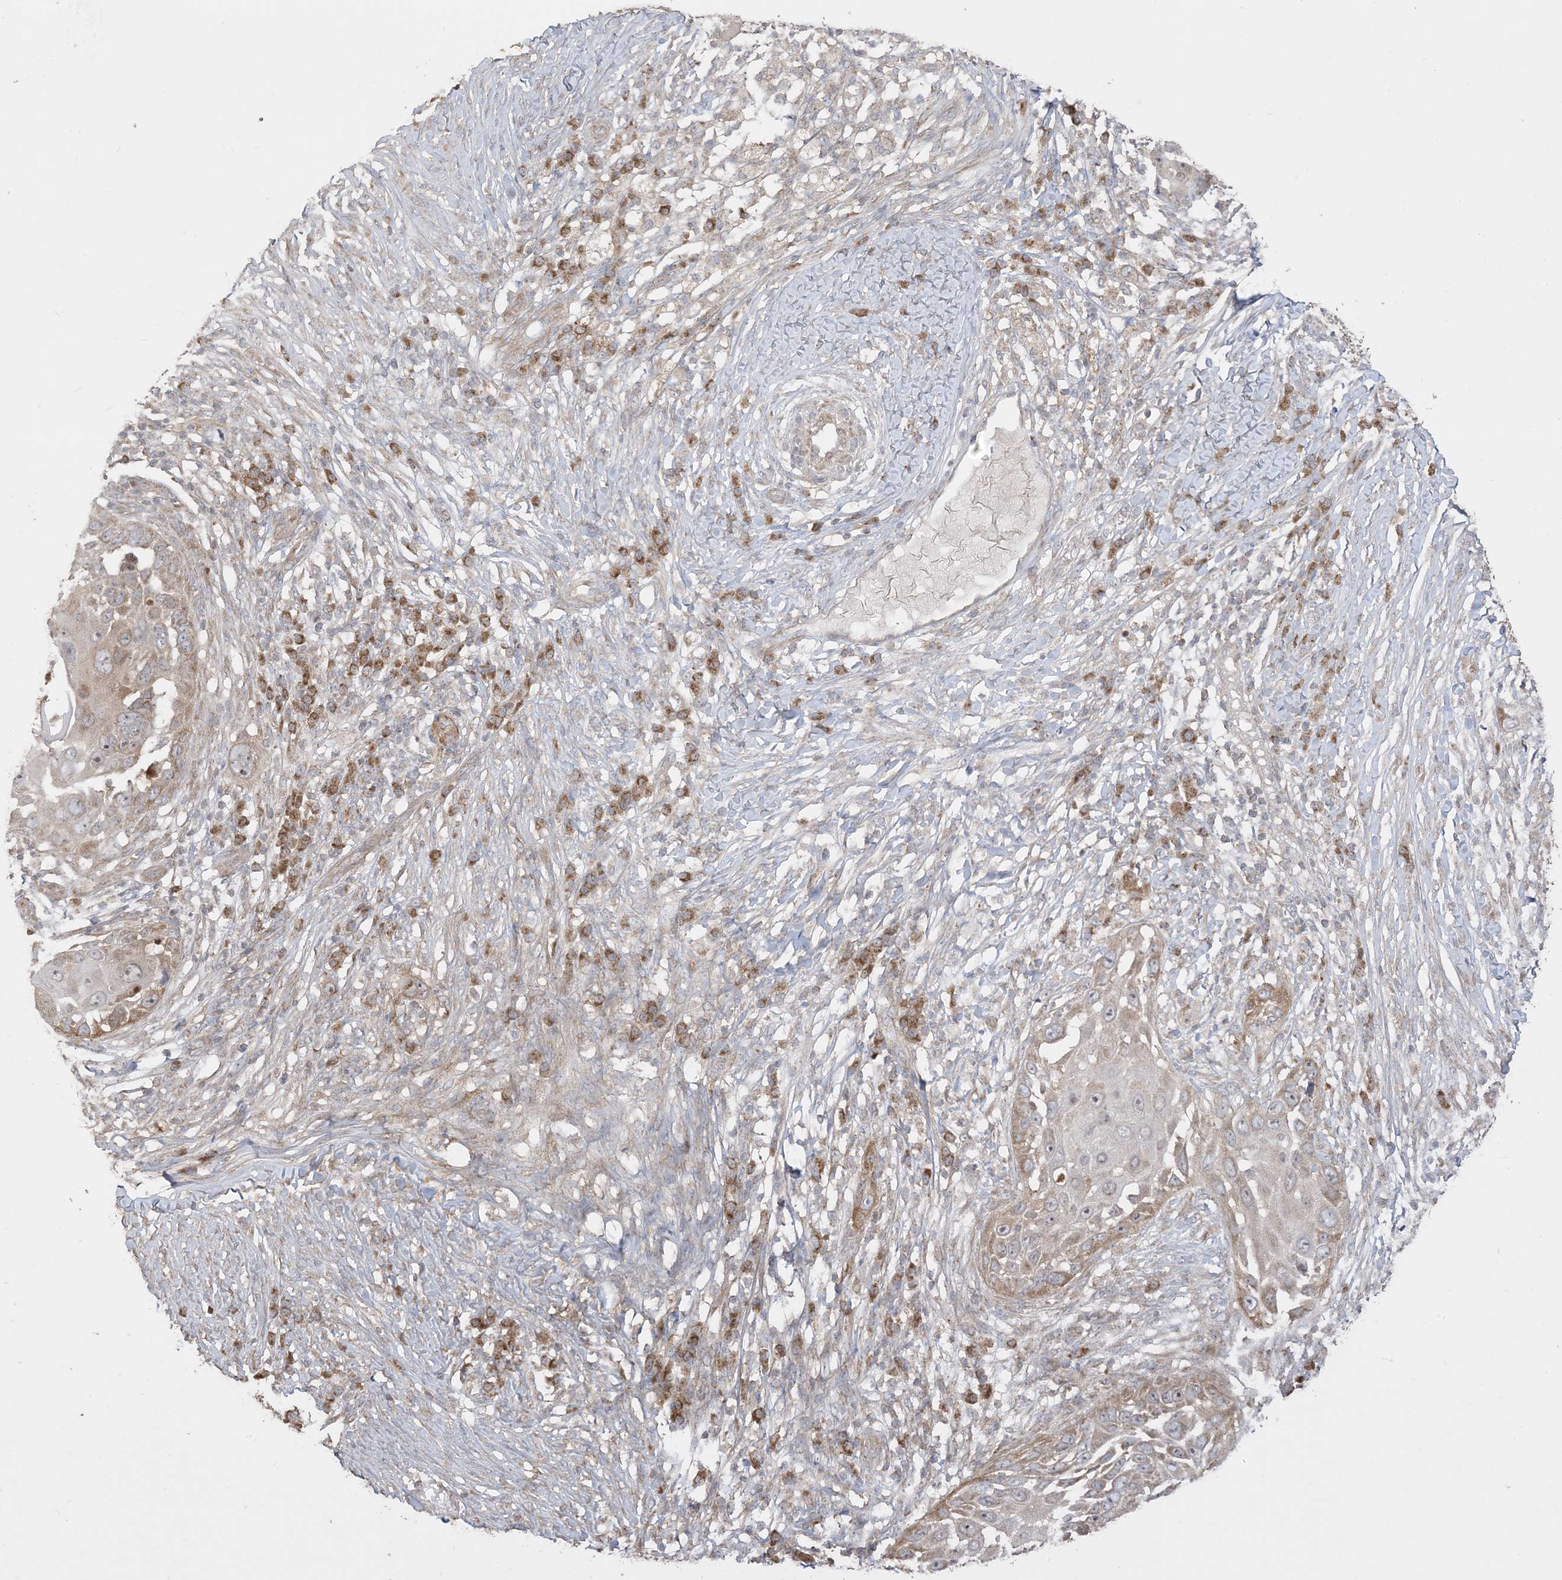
{"staining": {"intensity": "strong", "quantity": ">75%", "location": "cytoplasmic/membranous"}, "tissue": "skin cancer", "cell_type": "Tumor cells", "image_type": "cancer", "snomed": [{"axis": "morphology", "description": "Squamous cell carcinoma, NOS"}, {"axis": "topography", "description": "Skin"}], "caption": "Tumor cells exhibit high levels of strong cytoplasmic/membranous positivity in about >75% of cells in skin squamous cell carcinoma.", "gene": "SIRT3", "patient": {"sex": "female", "age": 44}}